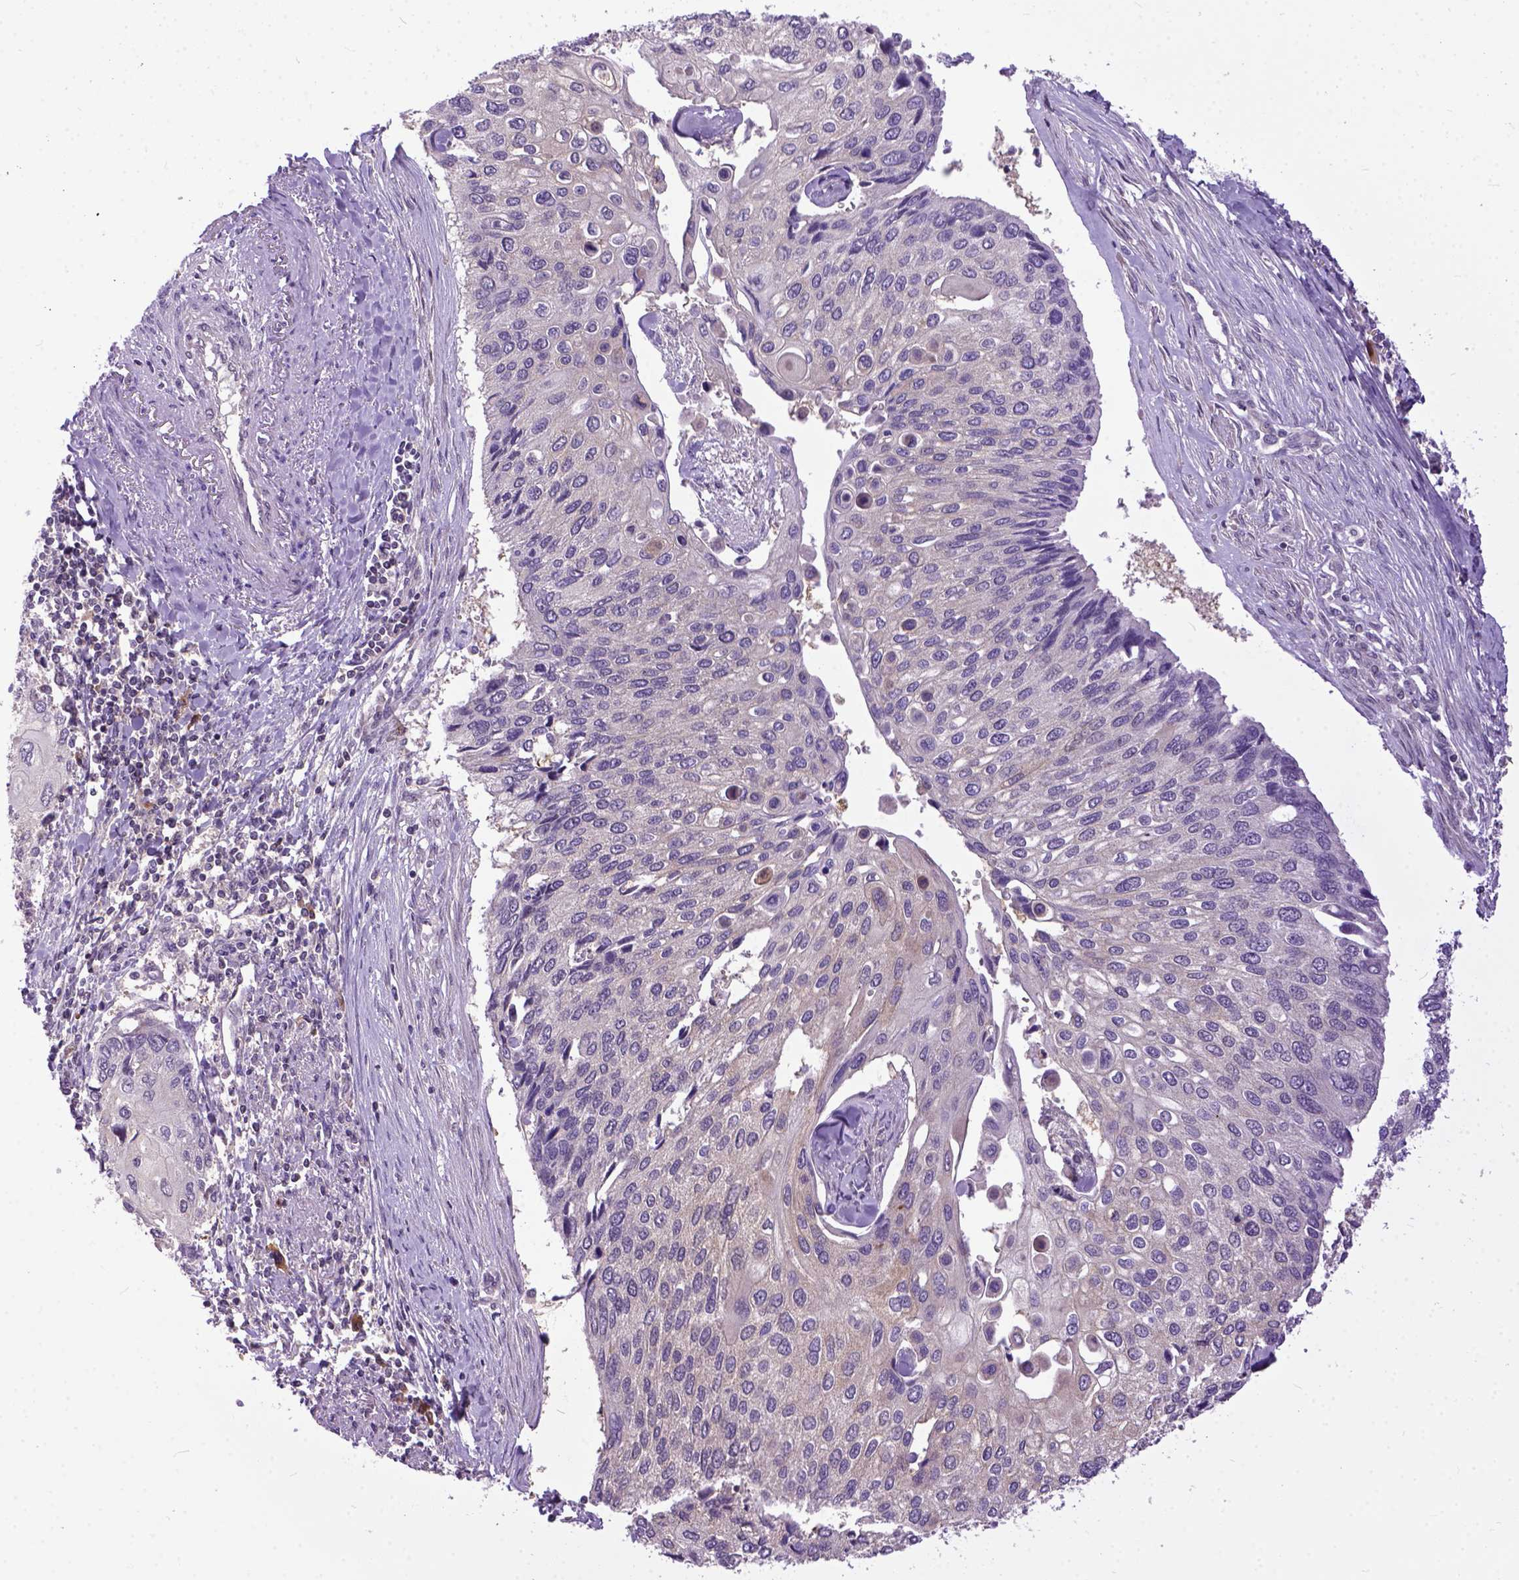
{"staining": {"intensity": "negative", "quantity": "none", "location": "none"}, "tissue": "lung cancer", "cell_type": "Tumor cells", "image_type": "cancer", "snomed": [{"axis": "morphology", "description": "Squamous cell carcinoma, NOS"}, {"axis": "morphology", "description": "Squamous cell carcinoma, metastatic, NOS"}, {"axis": "topography", "description": "Lung"}], "caption": "High power microscopy micrograph of an IHC micrograph of lung metastatic squamous cell carcinoma, revealing no significant staining in tumor cells.", "gene": "CPNE1", "patient": {"sex": "male", "age": 63}}